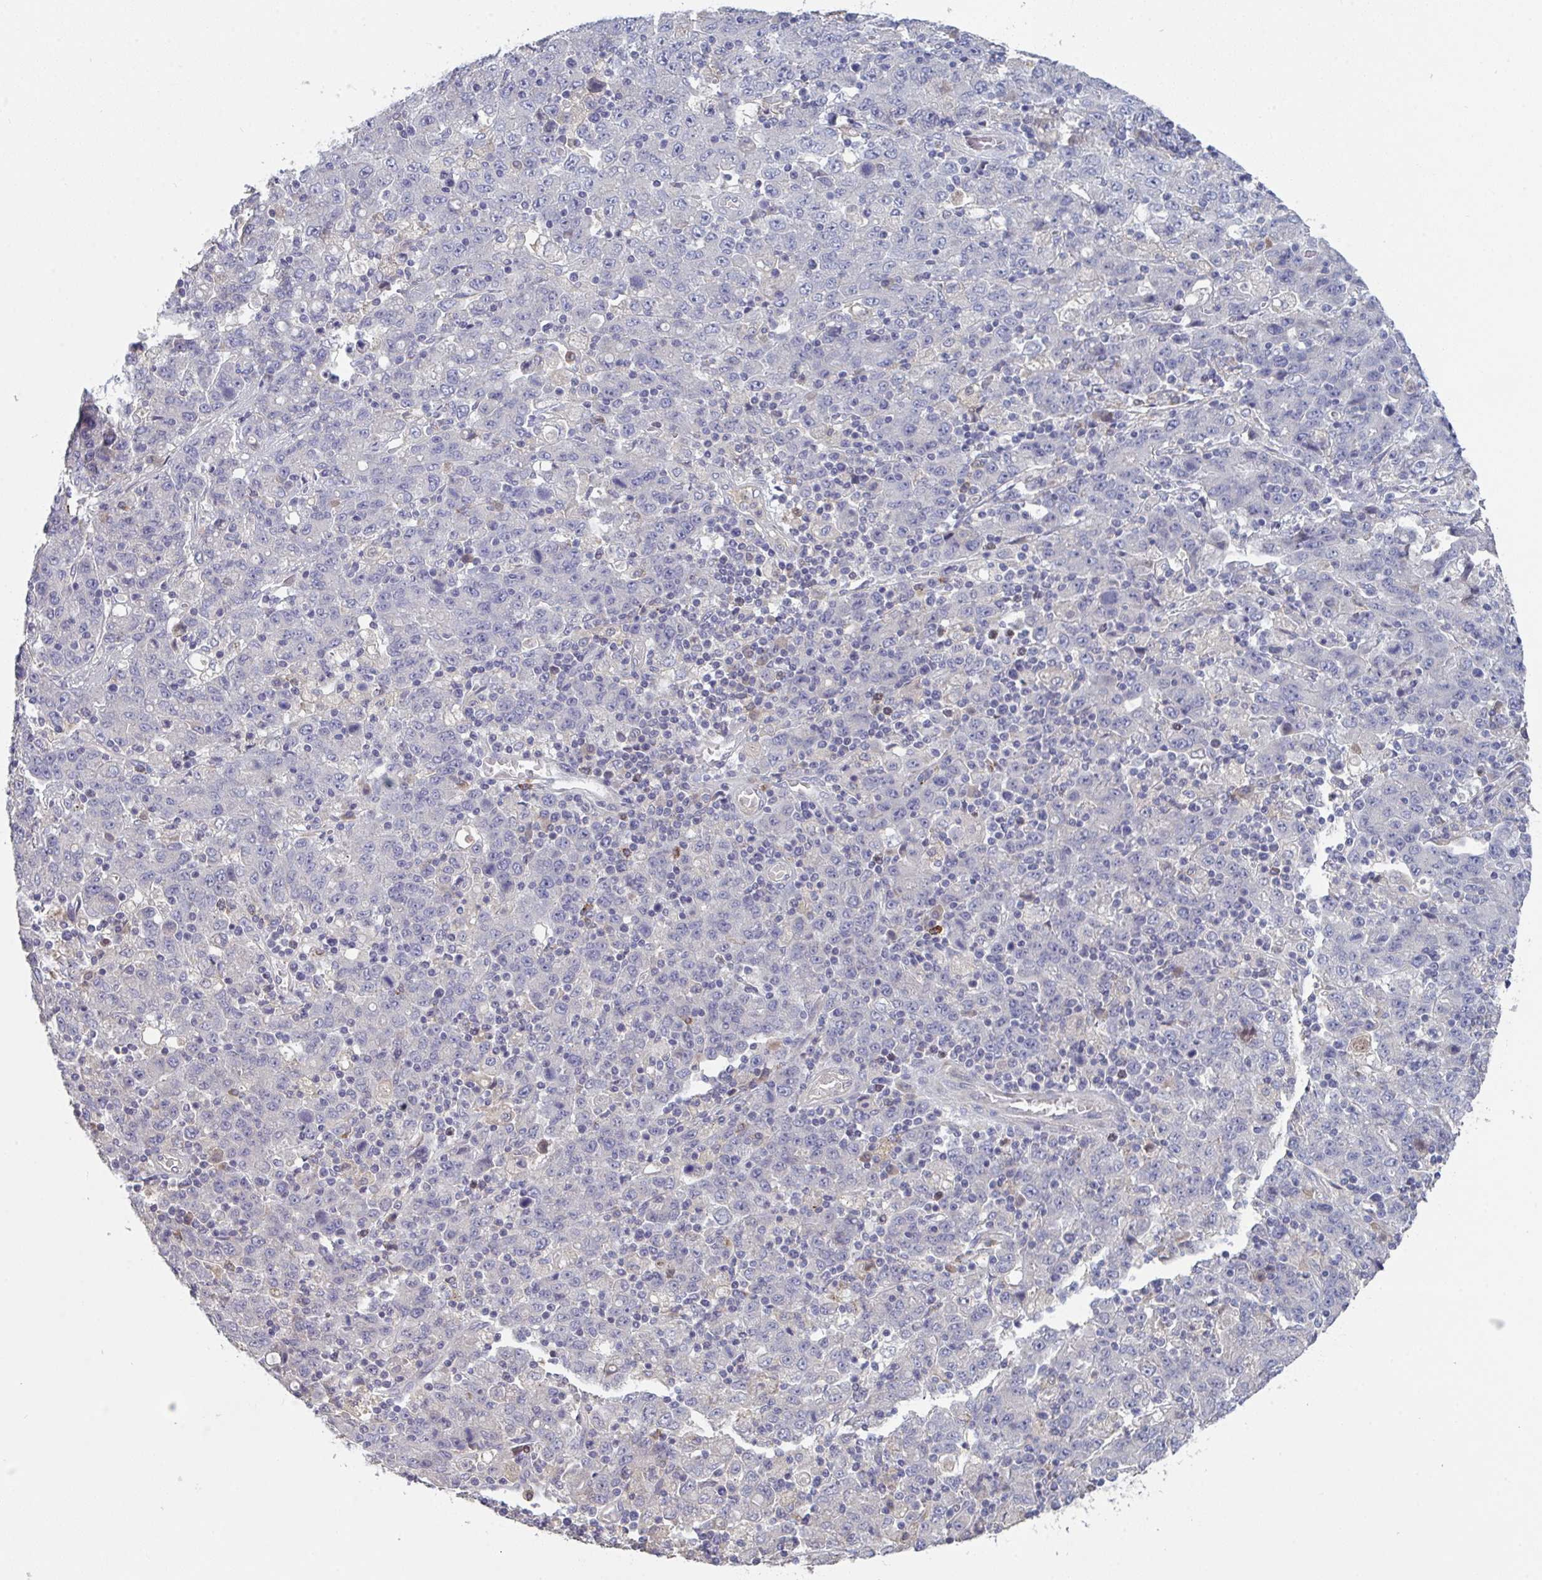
{"staining": {"intensity": "negative", "quantity": "none", "location": "none"}, "tissue": "stomach cancer", "cell_type": "Tumor cells", "image_type": "cancer", "snomed": [{"axis": "morphology", "description": "Adenocarcinoma, NOS"}, {"axis": "topography", "description": "Stomach, upper"}], "caption": "Immunohistochemistry photomicrograph of human stomach cancer (adenocarcinoma) stained for a protein (brown), which exhibits no expression in tumor cells.", "gene": "HGFAC", "patient": {"sex": "male", "age": 69}}